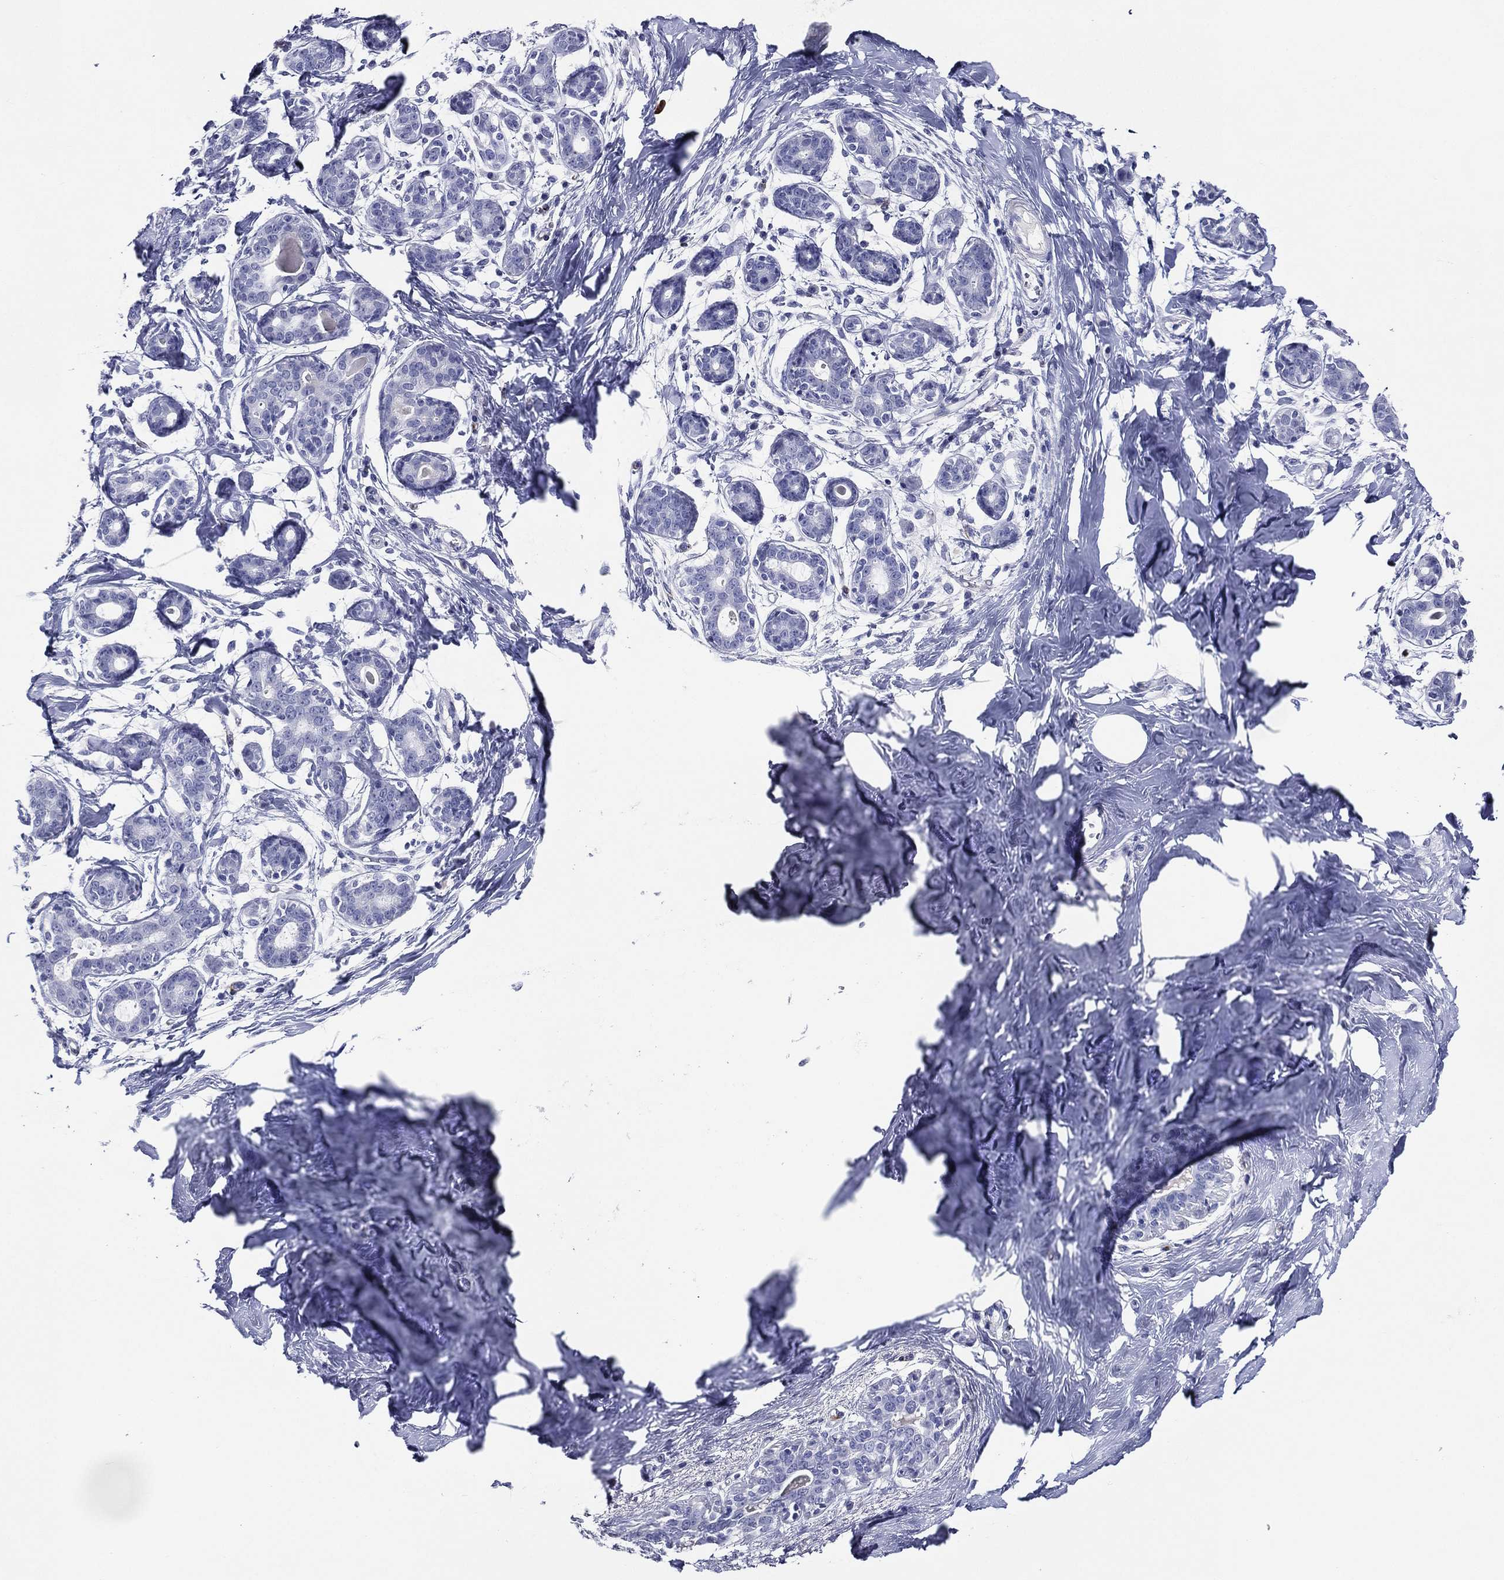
{"staining": {"intensity": "negative", "quantity": "none", "location": "none"}, "tissue": "breast", "cell_type": "Adipocytes", "image_type": "normal", "snomed": [{"axis": "morphology", "description": "Normal tissue, NOS"}, {"axis": "topography", "description": "Breast"}], "caption": "High magnification brightfield microscopy of benign breast stained with DAB (3,3'-diaminobenzidine) (brown) and counterstained with hematoxylin (blue): adipocytes show no significant staining.", "gene": "ACE2", "patient": {"sex": "female", "age": 43}}